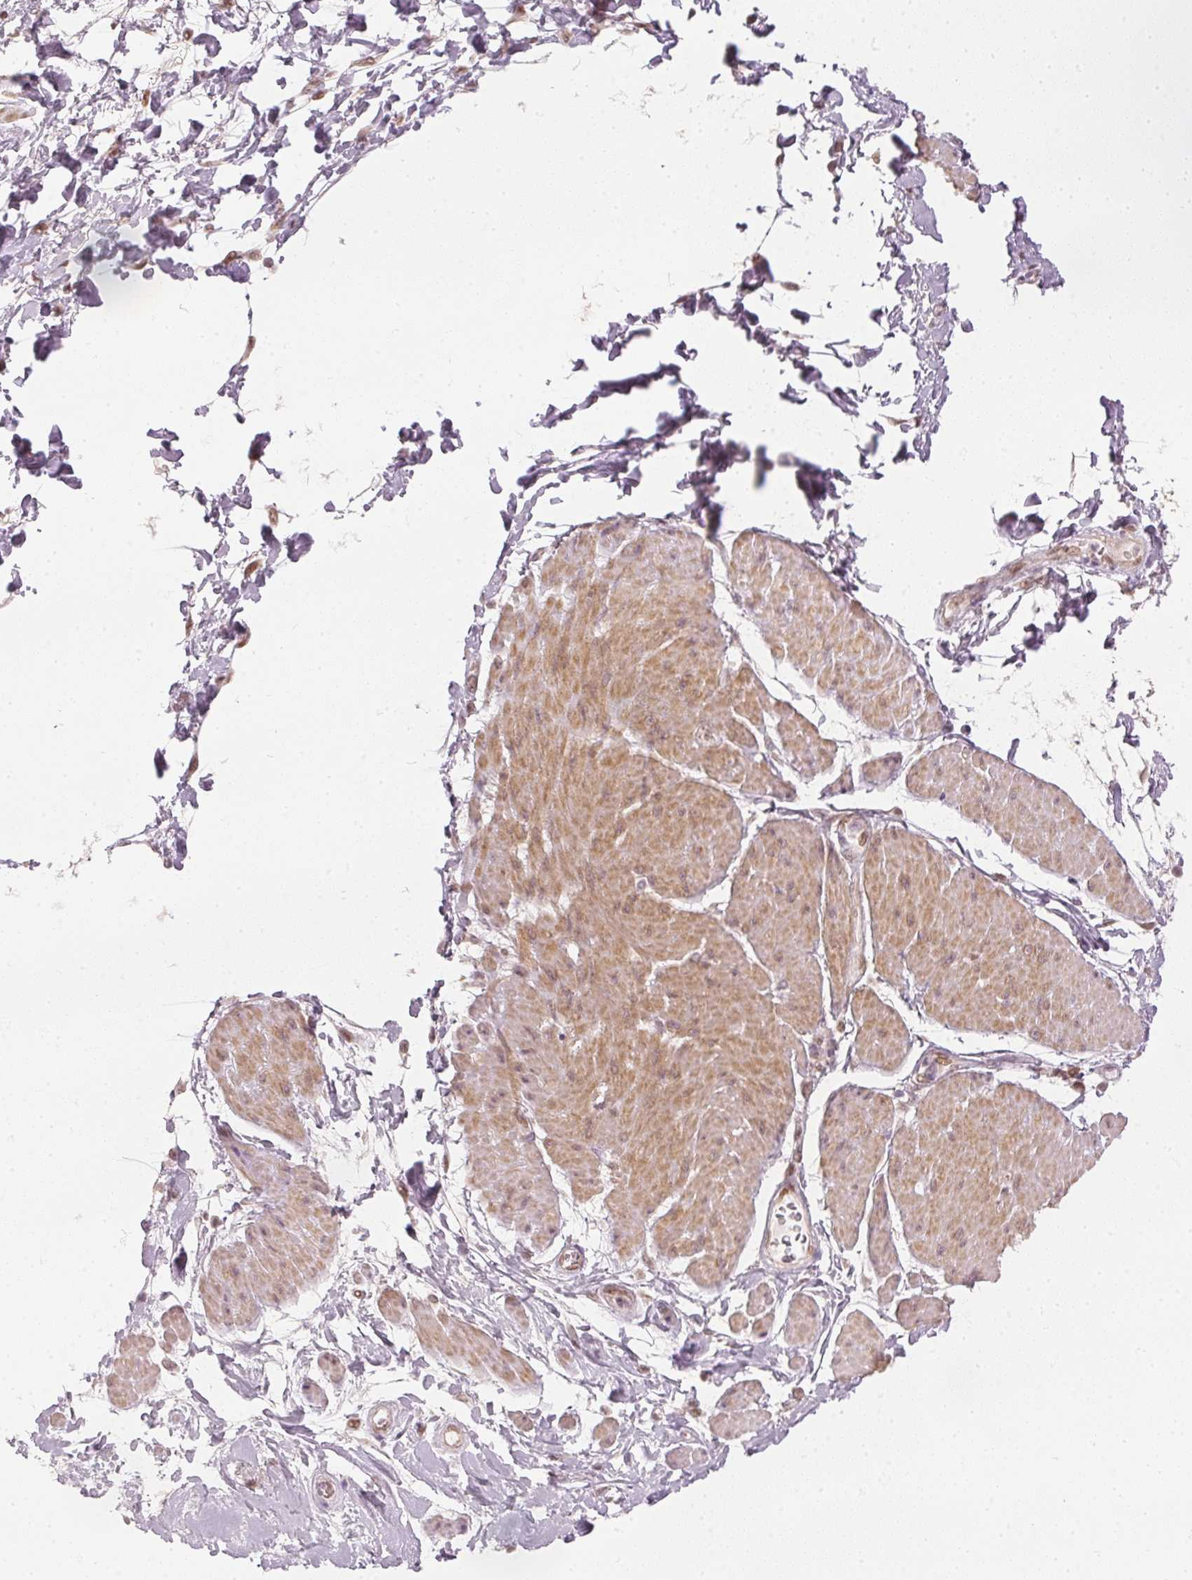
{"staining": {"intensity": "negative", "quantity": "none", "location": "none"}, "tissue": "adipose tissue", "cell_type": "Adipocytes", "image_type": "normal", "snomed": [{"axis": "morphology", "description": "Normal tissue, NOS"}, {"axis": "topography", "description": "Urinary bladder"}, {"axis": "topography", "description": "Peripheral nerve tissue"}], "caption": "Protein analysis of benign adipose tissue demonstrates no significant expression in adipocytes.", "gene": "ENSG00000267001", "patient": {"sex": "female", "age": 60}}